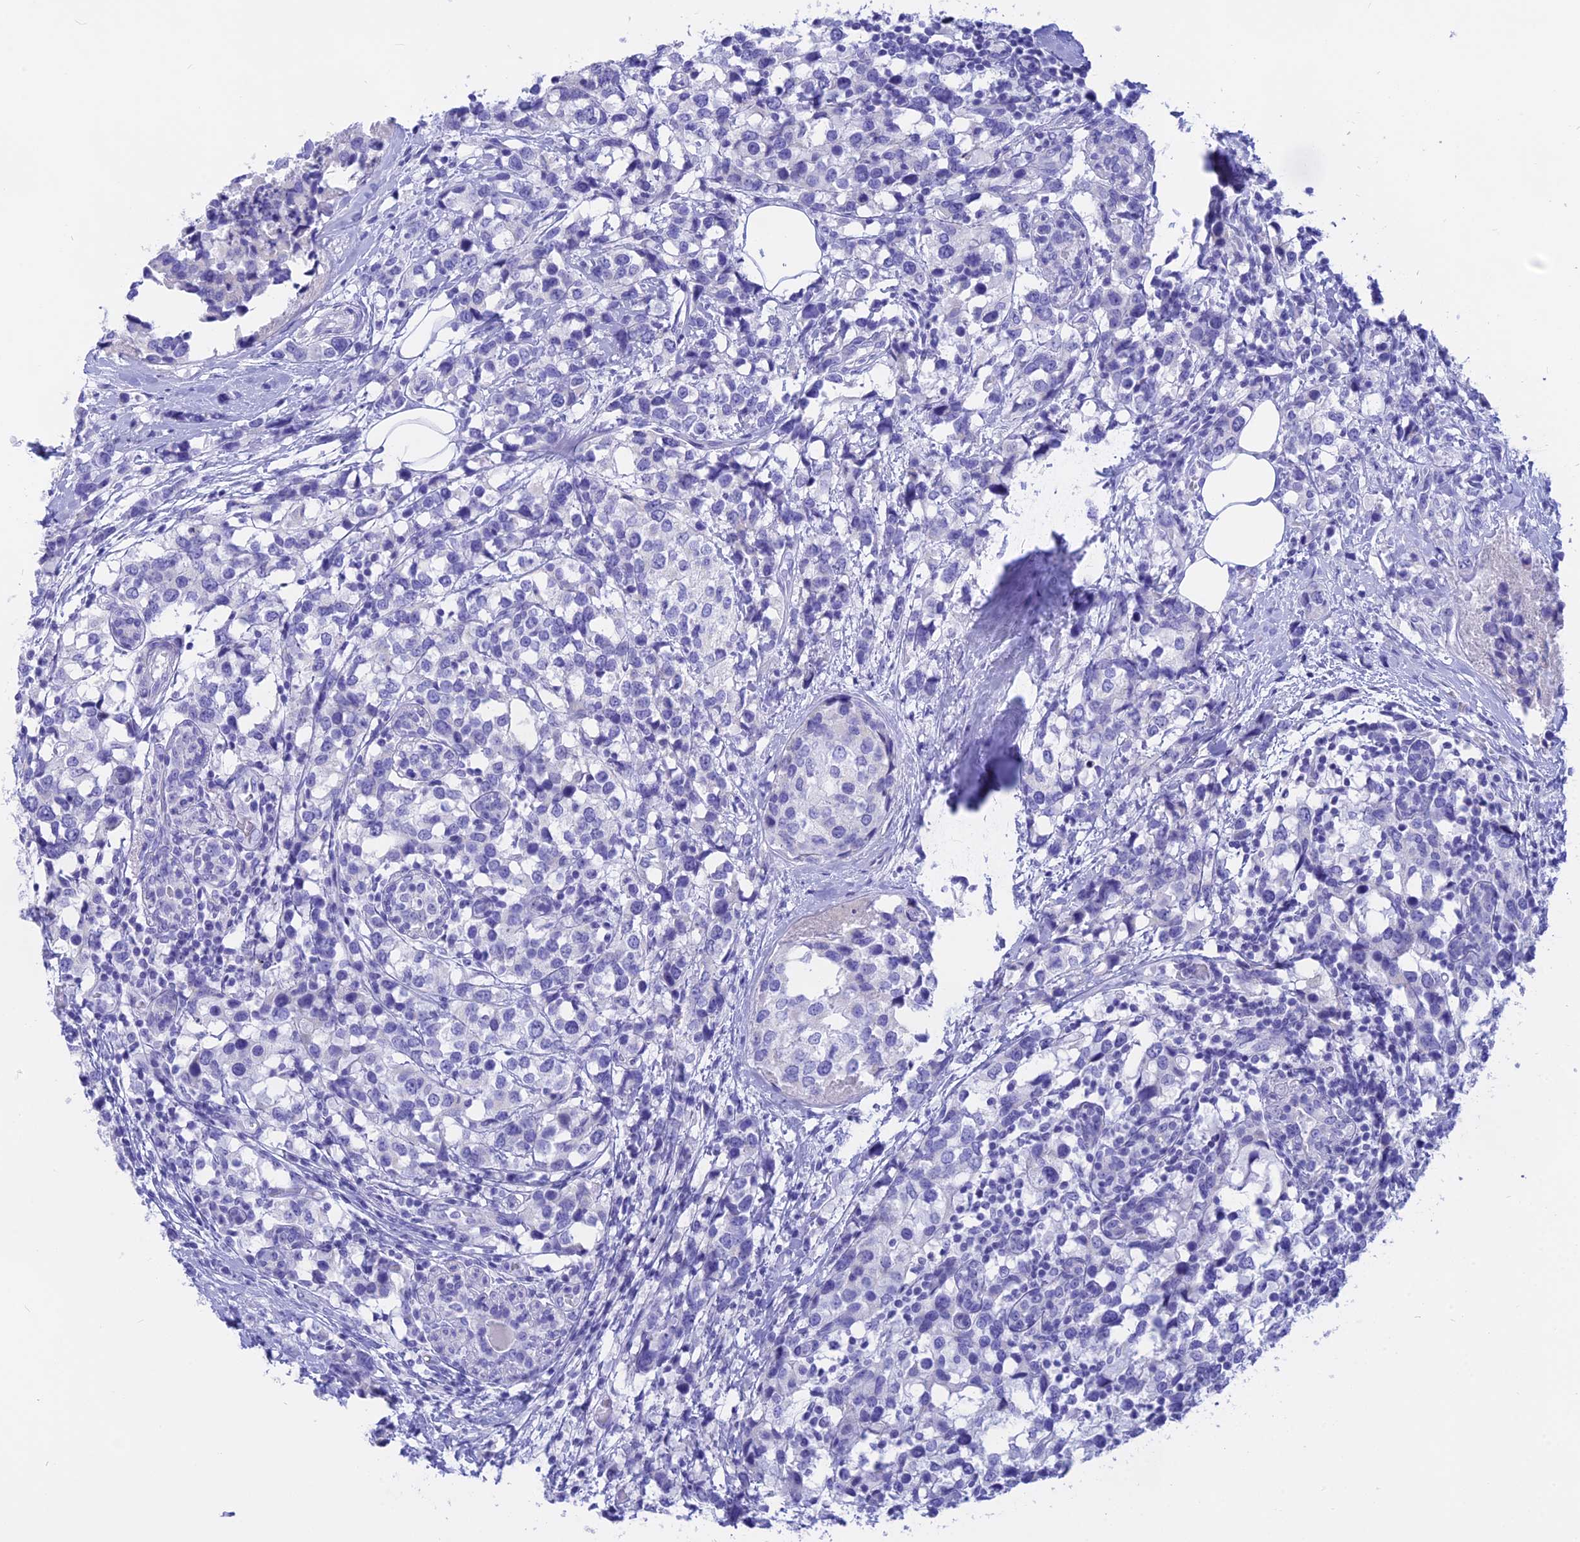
{"staining": {"intensity": "negative", "quantity": "none", "location": "none"}, "tissue": "breast cancer", "cell_type": "Tumor cells", "image_type": "cancer", "snomed": [{"axis": "morphology", "description": "Lobular carcinoma"}, {"axis": "topography", "description": "Breast"}], "caption": "Tumor cells show no significant protein positivity in lobular carcinoma (breast). (Immunohistochemistry, brightfield microscopy, high magnification).", "gene": "ISCA1", "patient": {"sex": "female", "age": 59}}